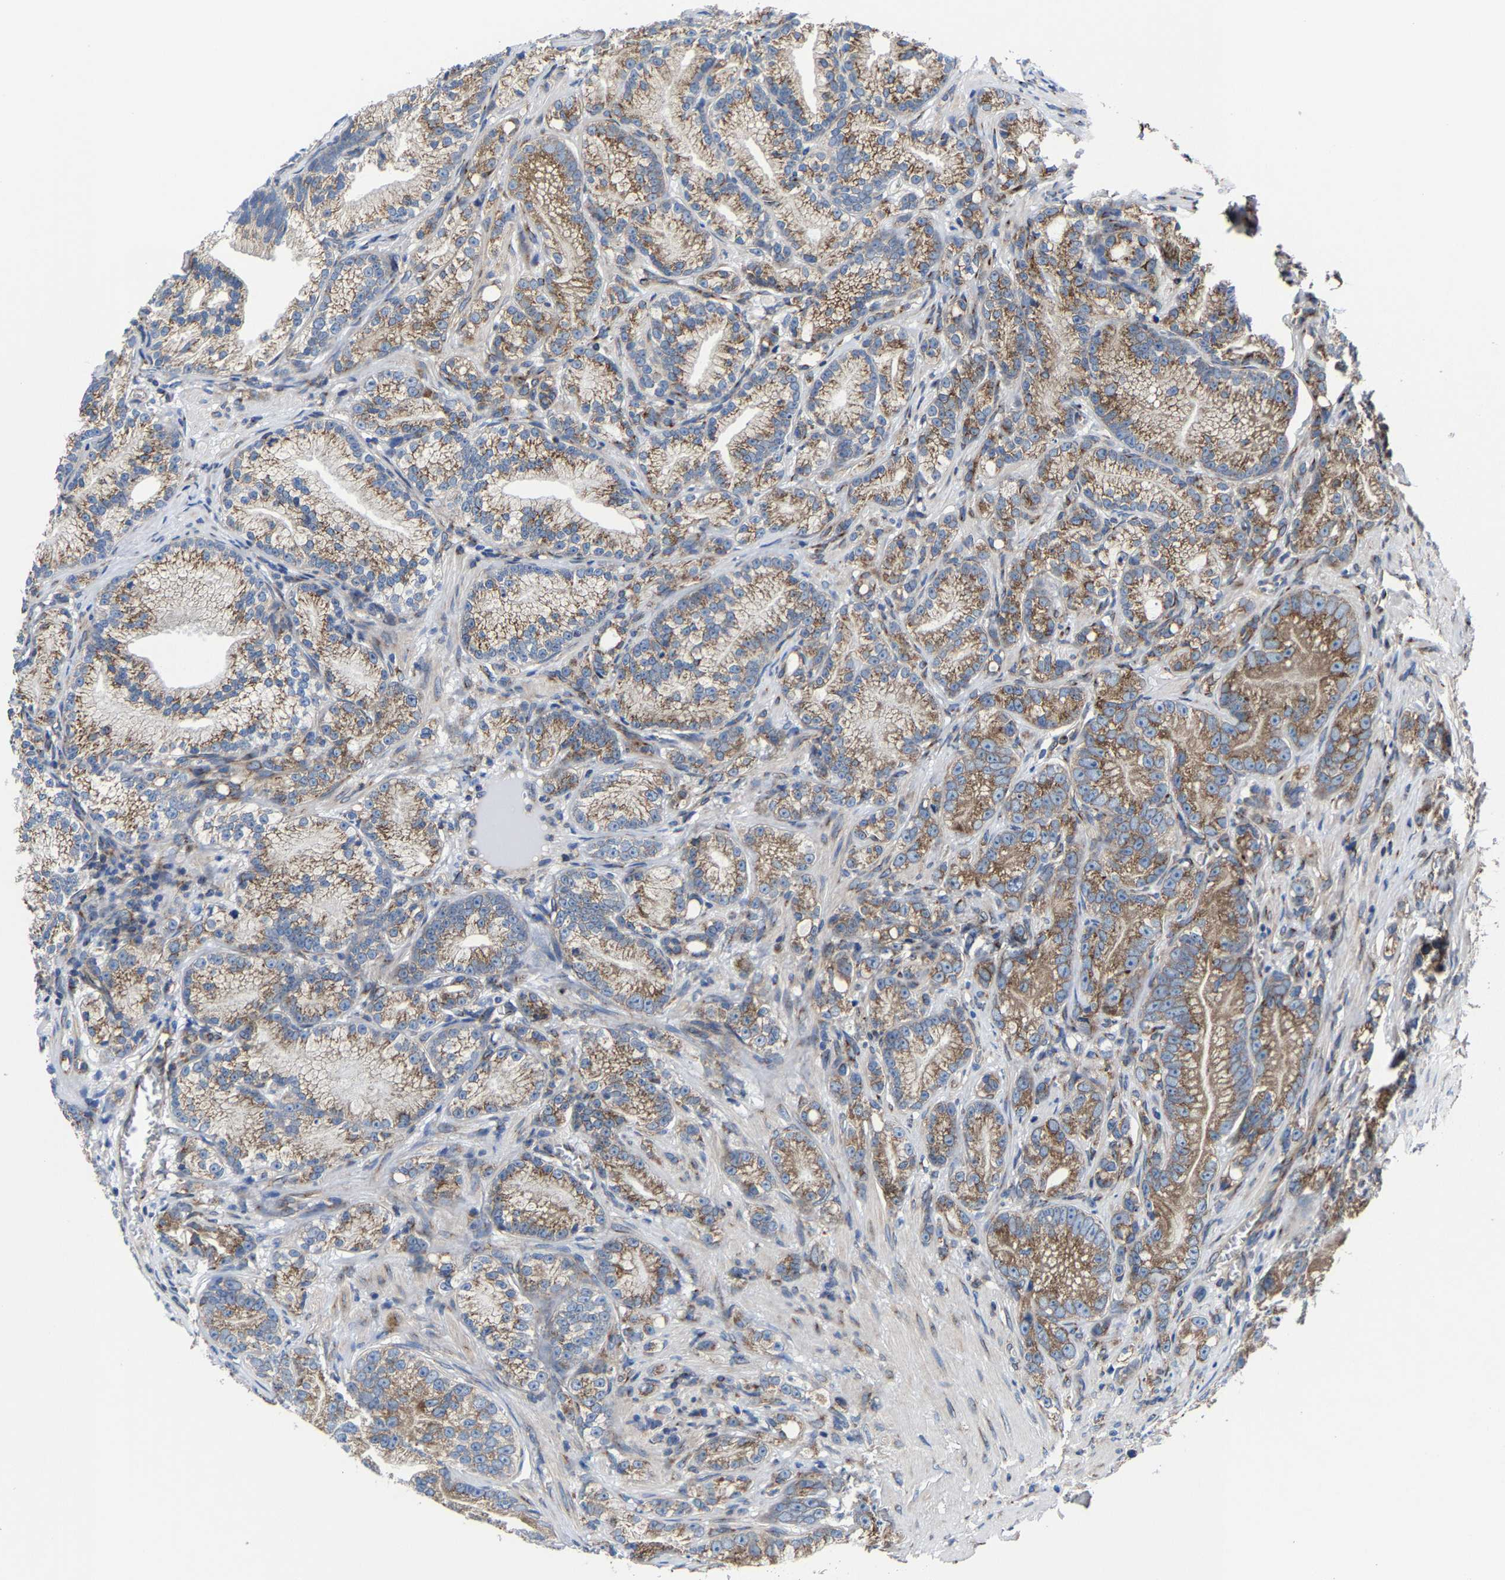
{"staining": {"intensity": "moderate", "quantity": ">75%", "location": "cytoplasmic/membranous"}, "tissue": "prostate cancer", "cell_type": "Tumor cells", "image_type": "cancer", "snomed": [{"axis": "morphology", "description": "Adenocarcinoma, Low grade"}, {"axis": "topography", "description": "Prostate"}], "caption": "The image displays a brown stain indicating the presence of a protein in the cytoplasmic/membranous of tumor cells in prostate cancer.", "gene": "EBAG9", "patient": {"sex": "male", "age": 89}}